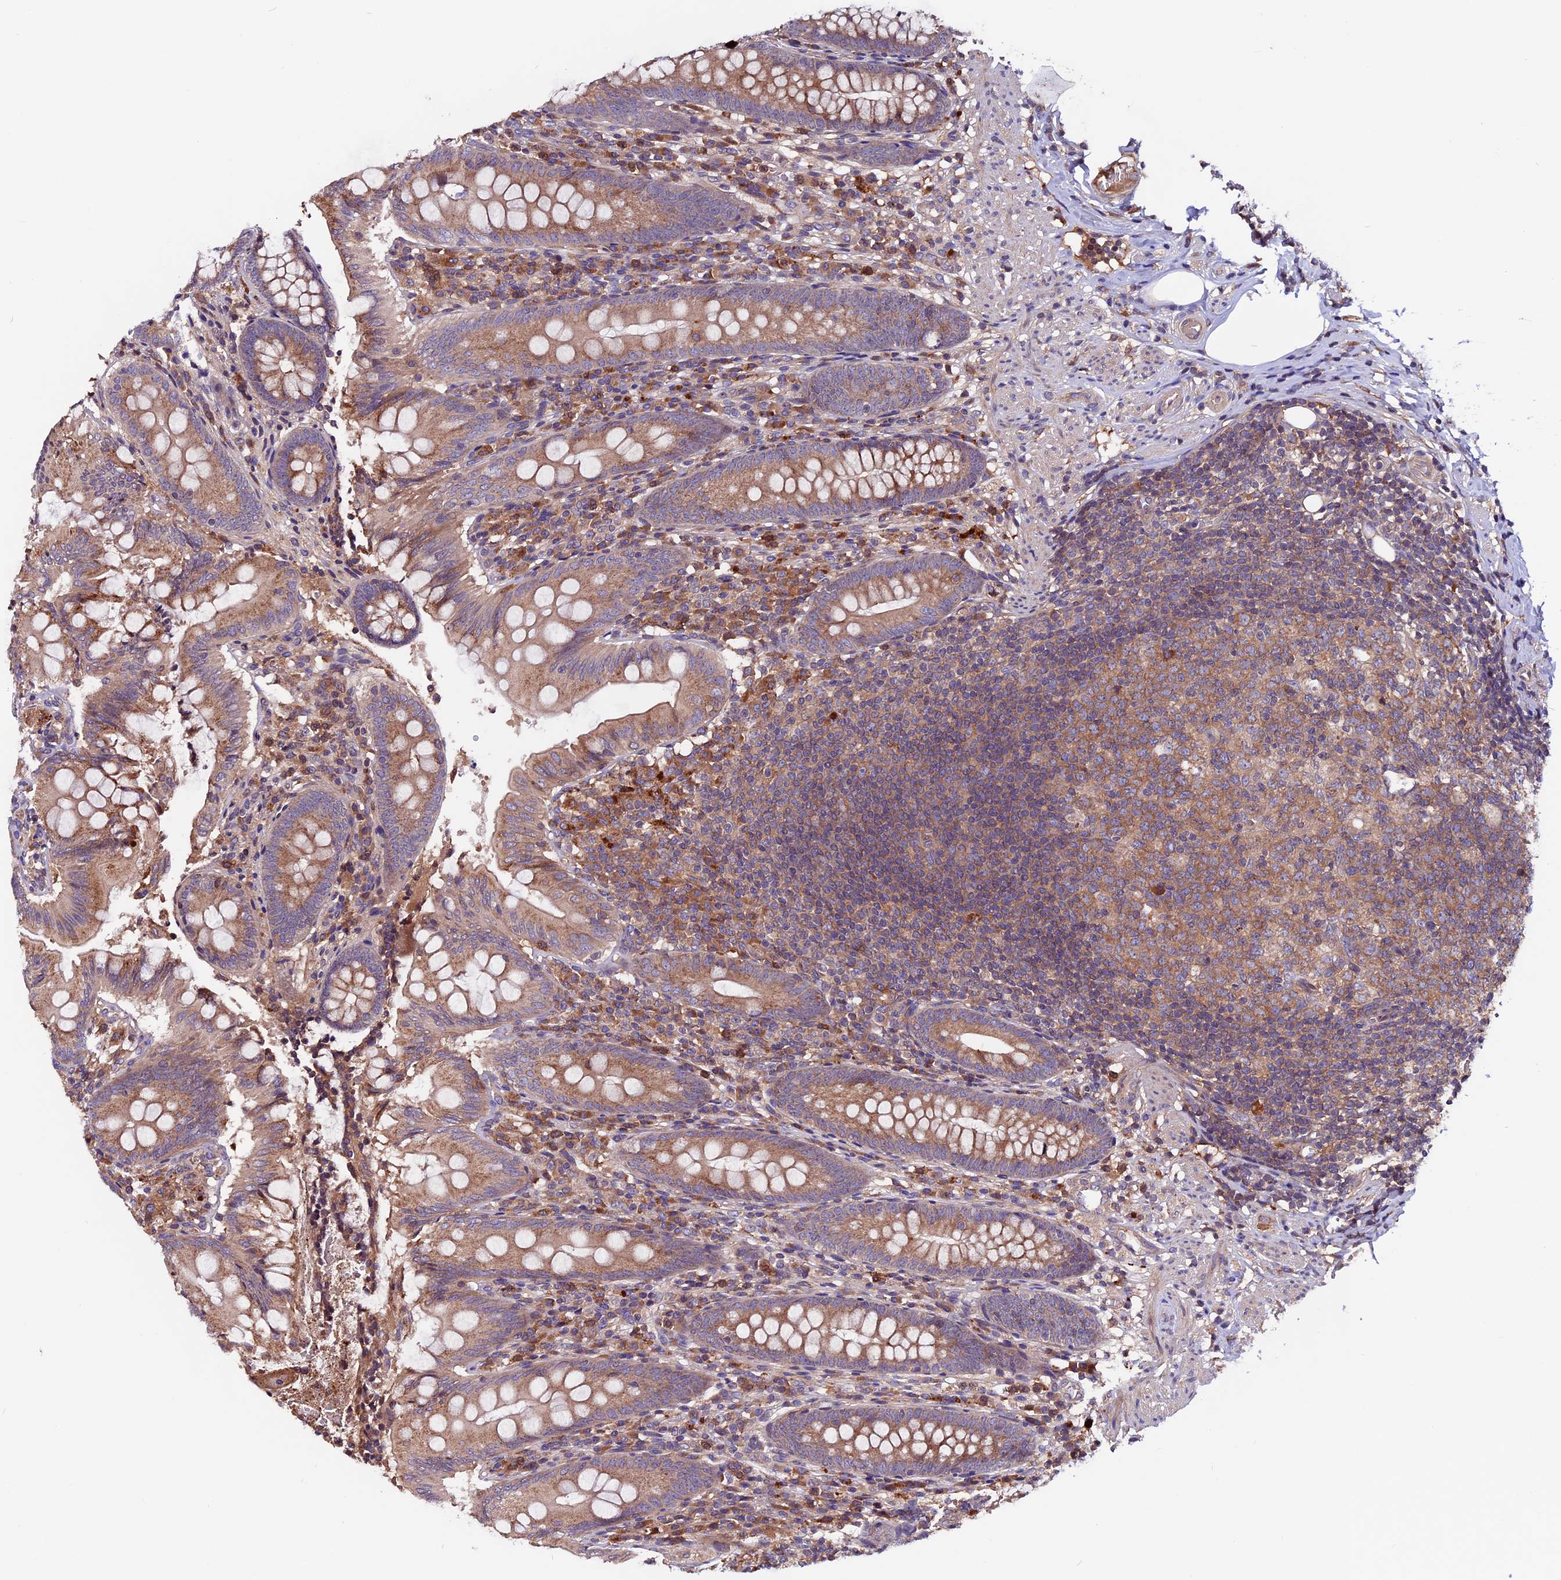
{"staining": {"intensity": "moderate", "quantity": ">75%", "location": "cytoplasmic/membranous"}, "tissue": "appendix", "cell_type": "Glandular cells", "image_type": "normal", "snomed": [{"axis": "morphology", "description": "Normal tissue, NOS"}, {"axis": "topography", "description": "Appendix"}], "caption": "Protein staining of unremarkable appendix exhibits moderate cytoplasmic/membranous staining in approximately >75% of glandular cells.", "gene": "ZNF598", "patient": {"sex": "male", "age": 55}}